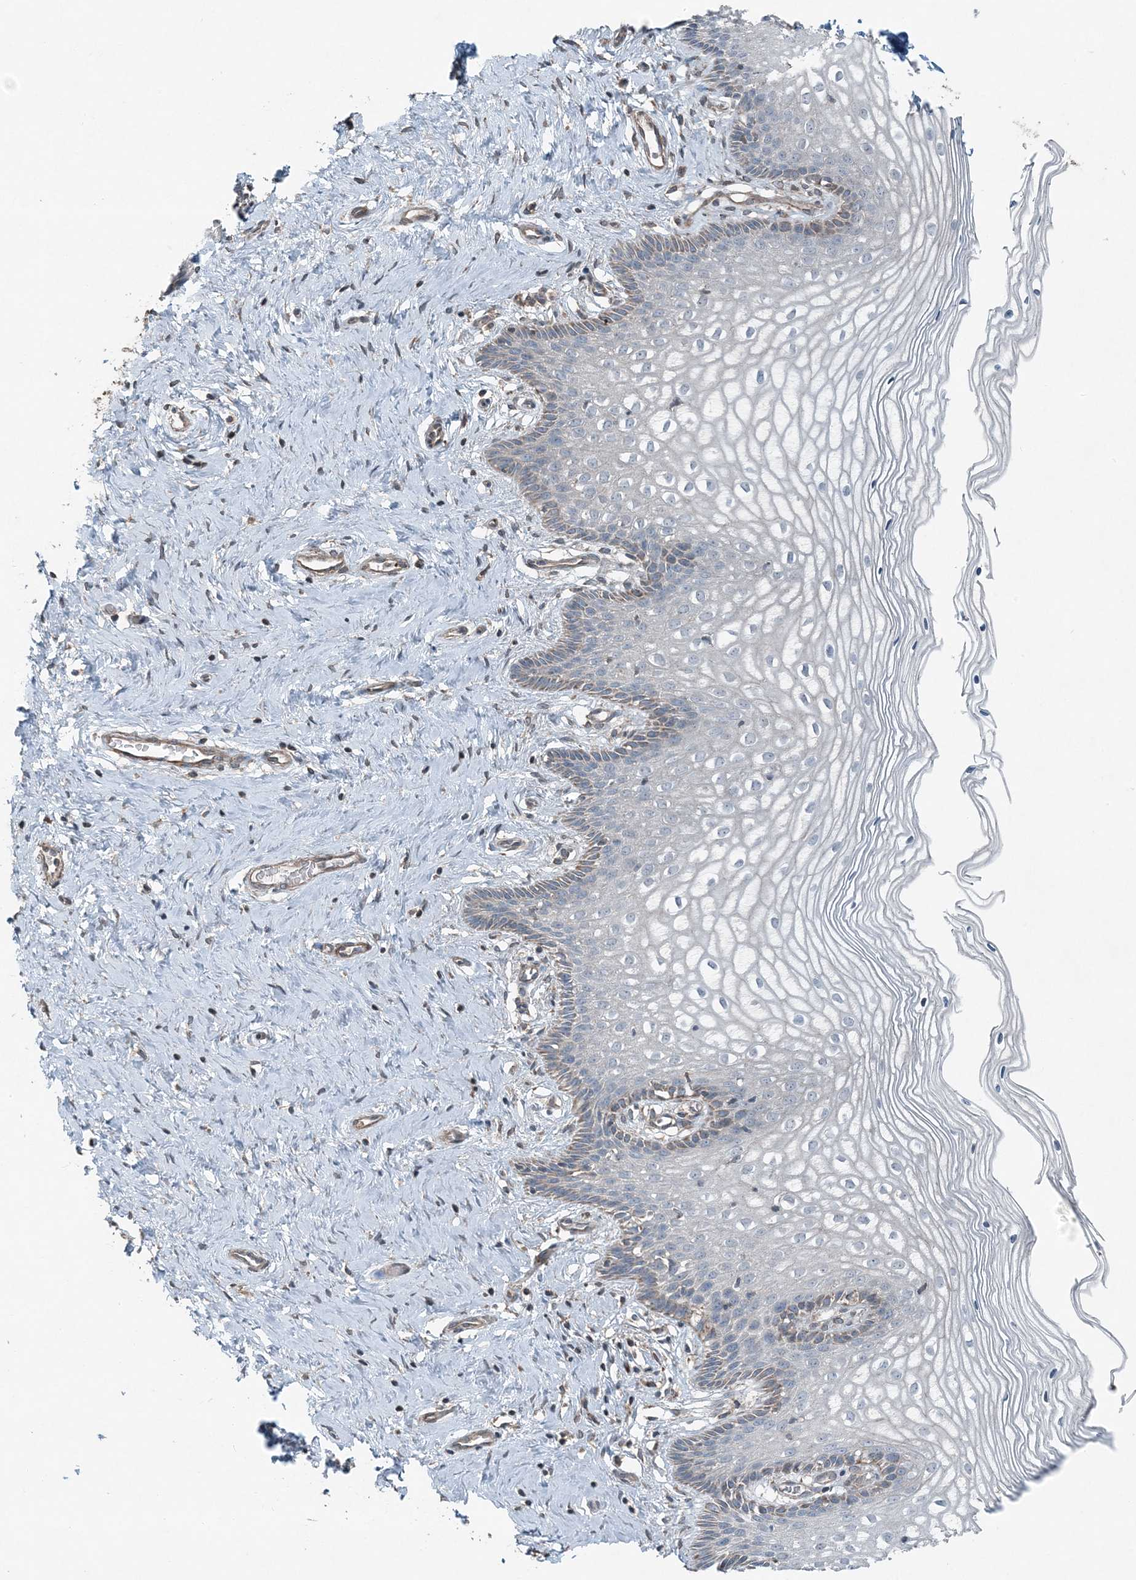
{"staining": {"intensity": "strong", "quantity": ">75%", "location": "cytoplasmic/membranous"}, "tissue": "cervix", "cell_type": "Glandular cells", "image_type": "normal", "snomed": [{"axis": "morphology", "description": "Normal tissue, NOS"}, {"axis": "topography", "description": "Cervix"}], "caption": "Glandular cells exhibit high levels of strong cytoplasmic/membranous positivity in approximately >75% of cells in benign cervix. The staining was performed using DAB (3,3'-diaminobenzidine) to visualize the protein expression in brown, while the nuclei were stained in blue with hematoxylin (Magnification: 20x).", "gene": "KY", "patient": {"sex": "female", "age": 33}}